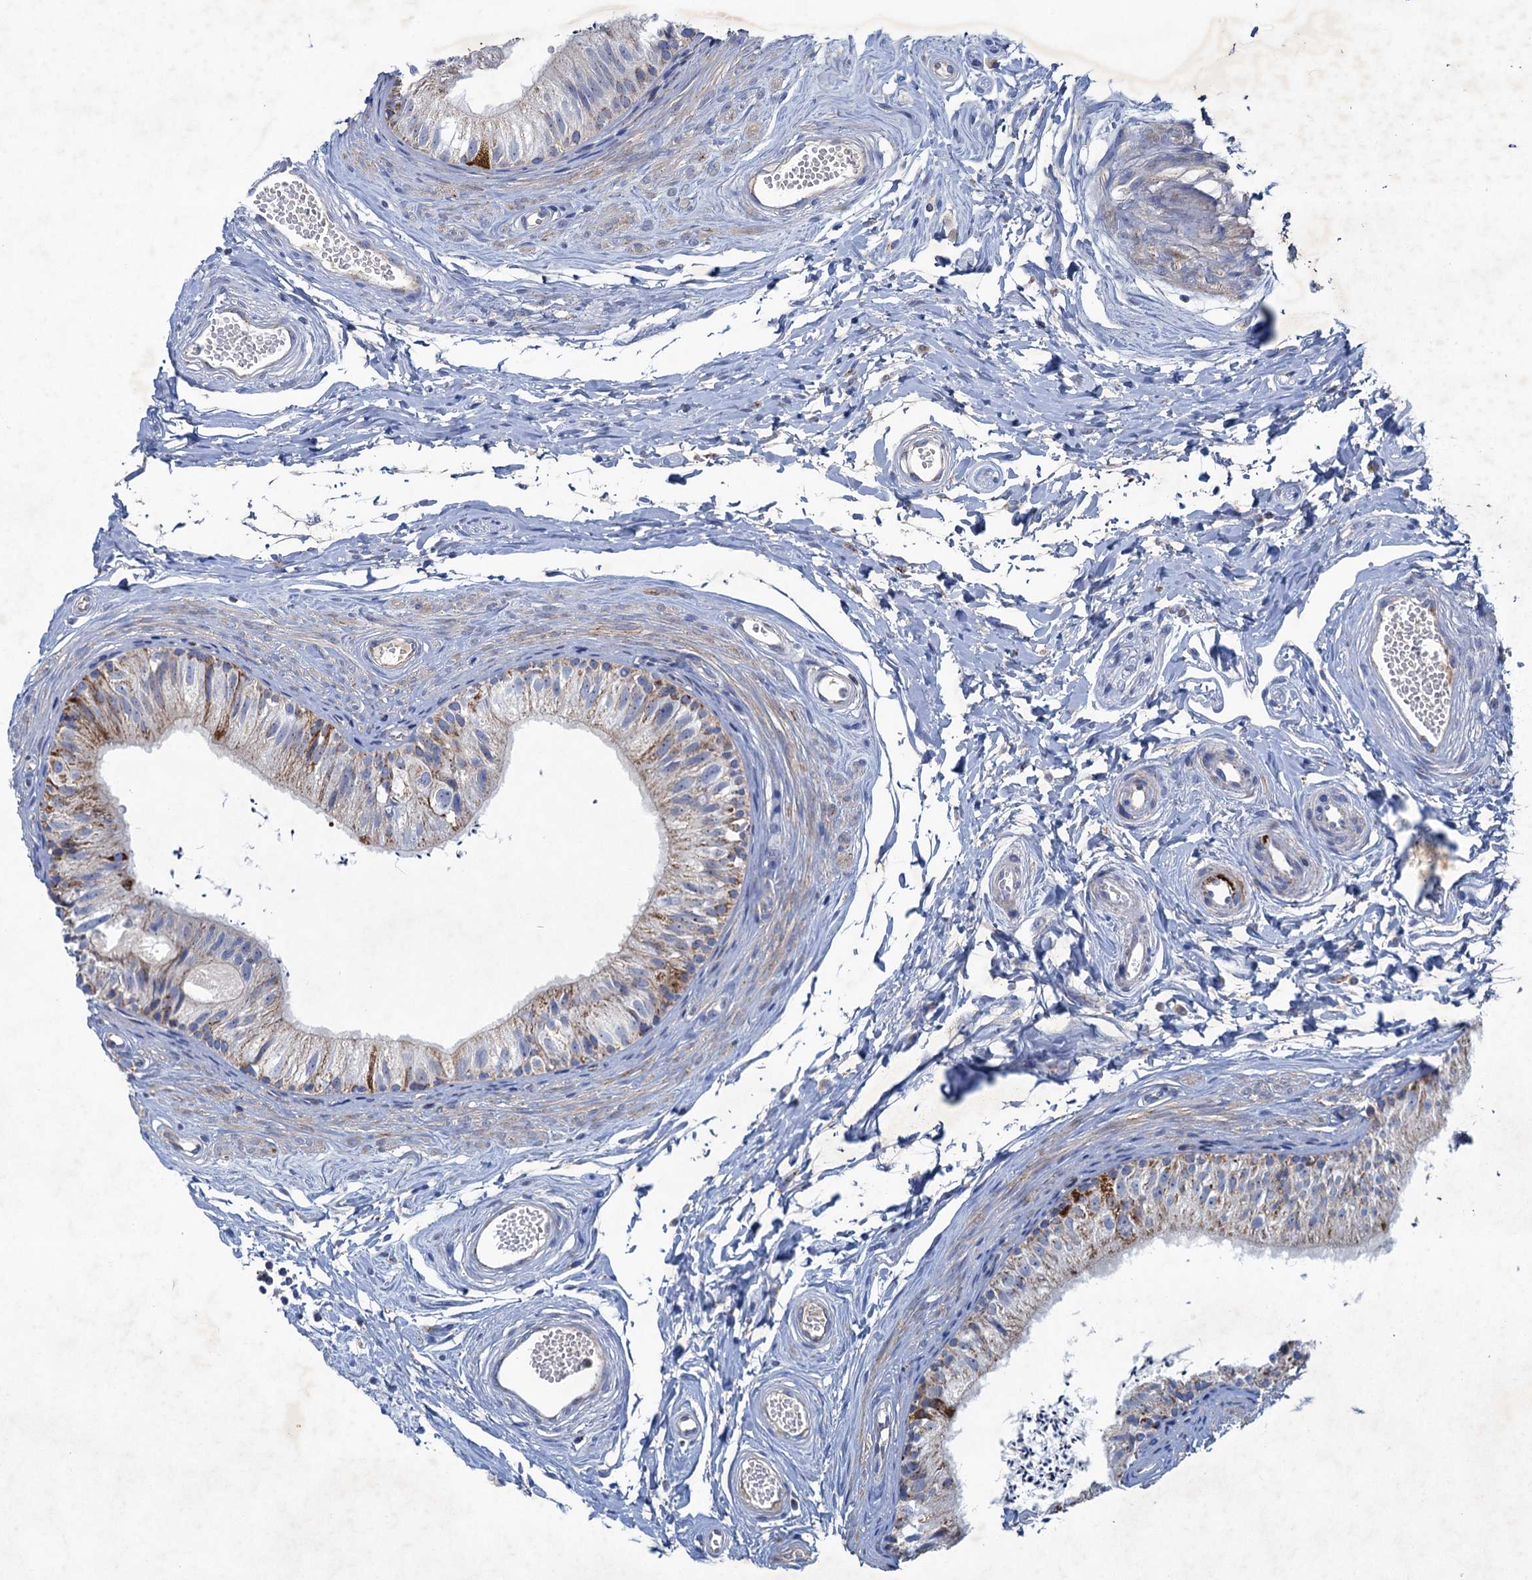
{"staining": {"intensity": "moderate", "quantity": "25%-75%", "location": "cytoplasmic/membranous"}, "tissue": "epididymis", "cell_type": "Glandular cells", "image_type": "normal", "snomed": [{"axis": "morphology", "description": "Normal tissue, NOS"}, {"axis": "topography", "description": "Epididymis"}], "caption": "This image demonstrates immunohistochemistry staining of normal human epididymis, with medium moderate cytoplasmic/membranous staining in about 25%-75% of glandular cells.", "gene": "GTPBP3", "patient": {"sex": "male", "age": 56}}